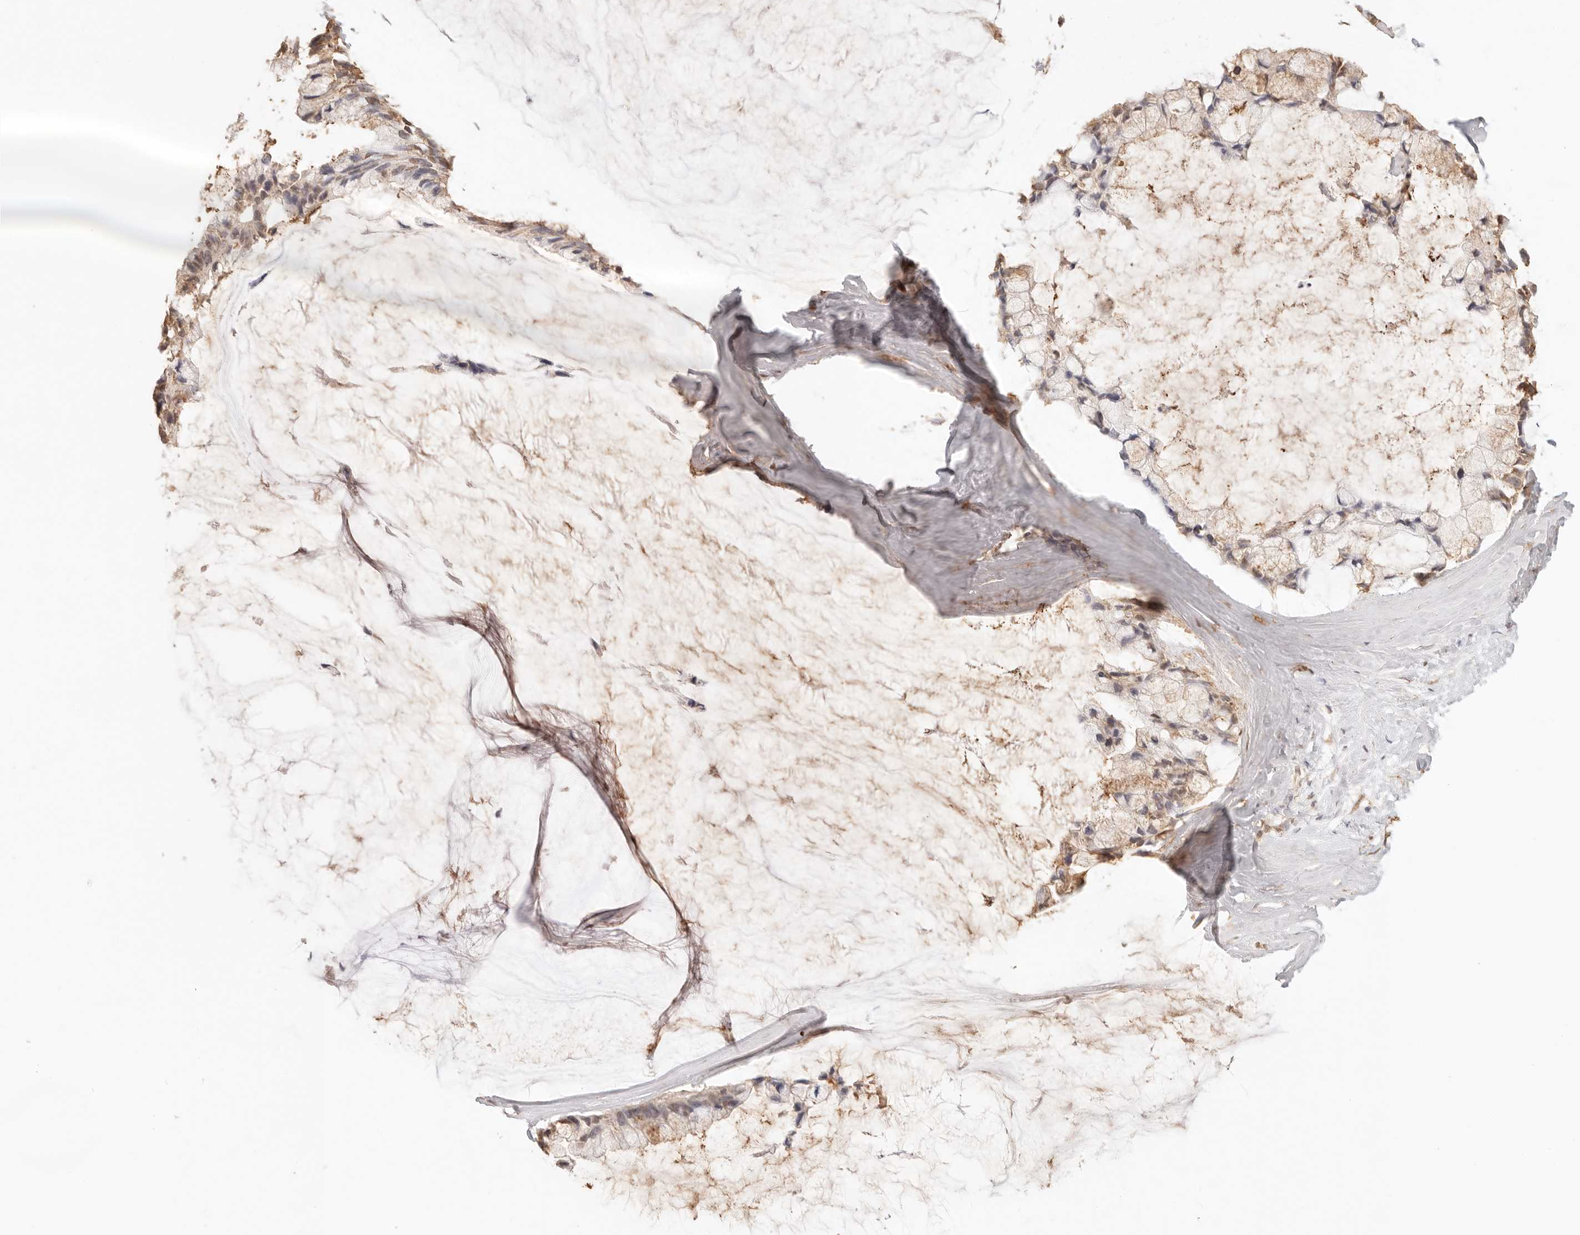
{"staining": {"intensity": "weak", "quantity": "25%-75%", "location": "cytoplasmic/membranous,nuclear"}, "tissue": "ovarian cancer", "cell_type": "Tumor cells", "image_type": "cancer", "snomed": [{"axis": "morphology", "description": "Cystadenocarcinoma, mucinous, NOS"}, {"axis": "topography", "description": "Ovary"}], "caption": "High-power microscopy captured an immunohistochemistry (IHC) photomicrograph of ovarian cancer, revealing weak cytoplasmic/membranous and nuclear positivity in about 25%-75% of tumor cells.", "gene": "IL1R2", "patient": {"sex": "female", "age": 39}}